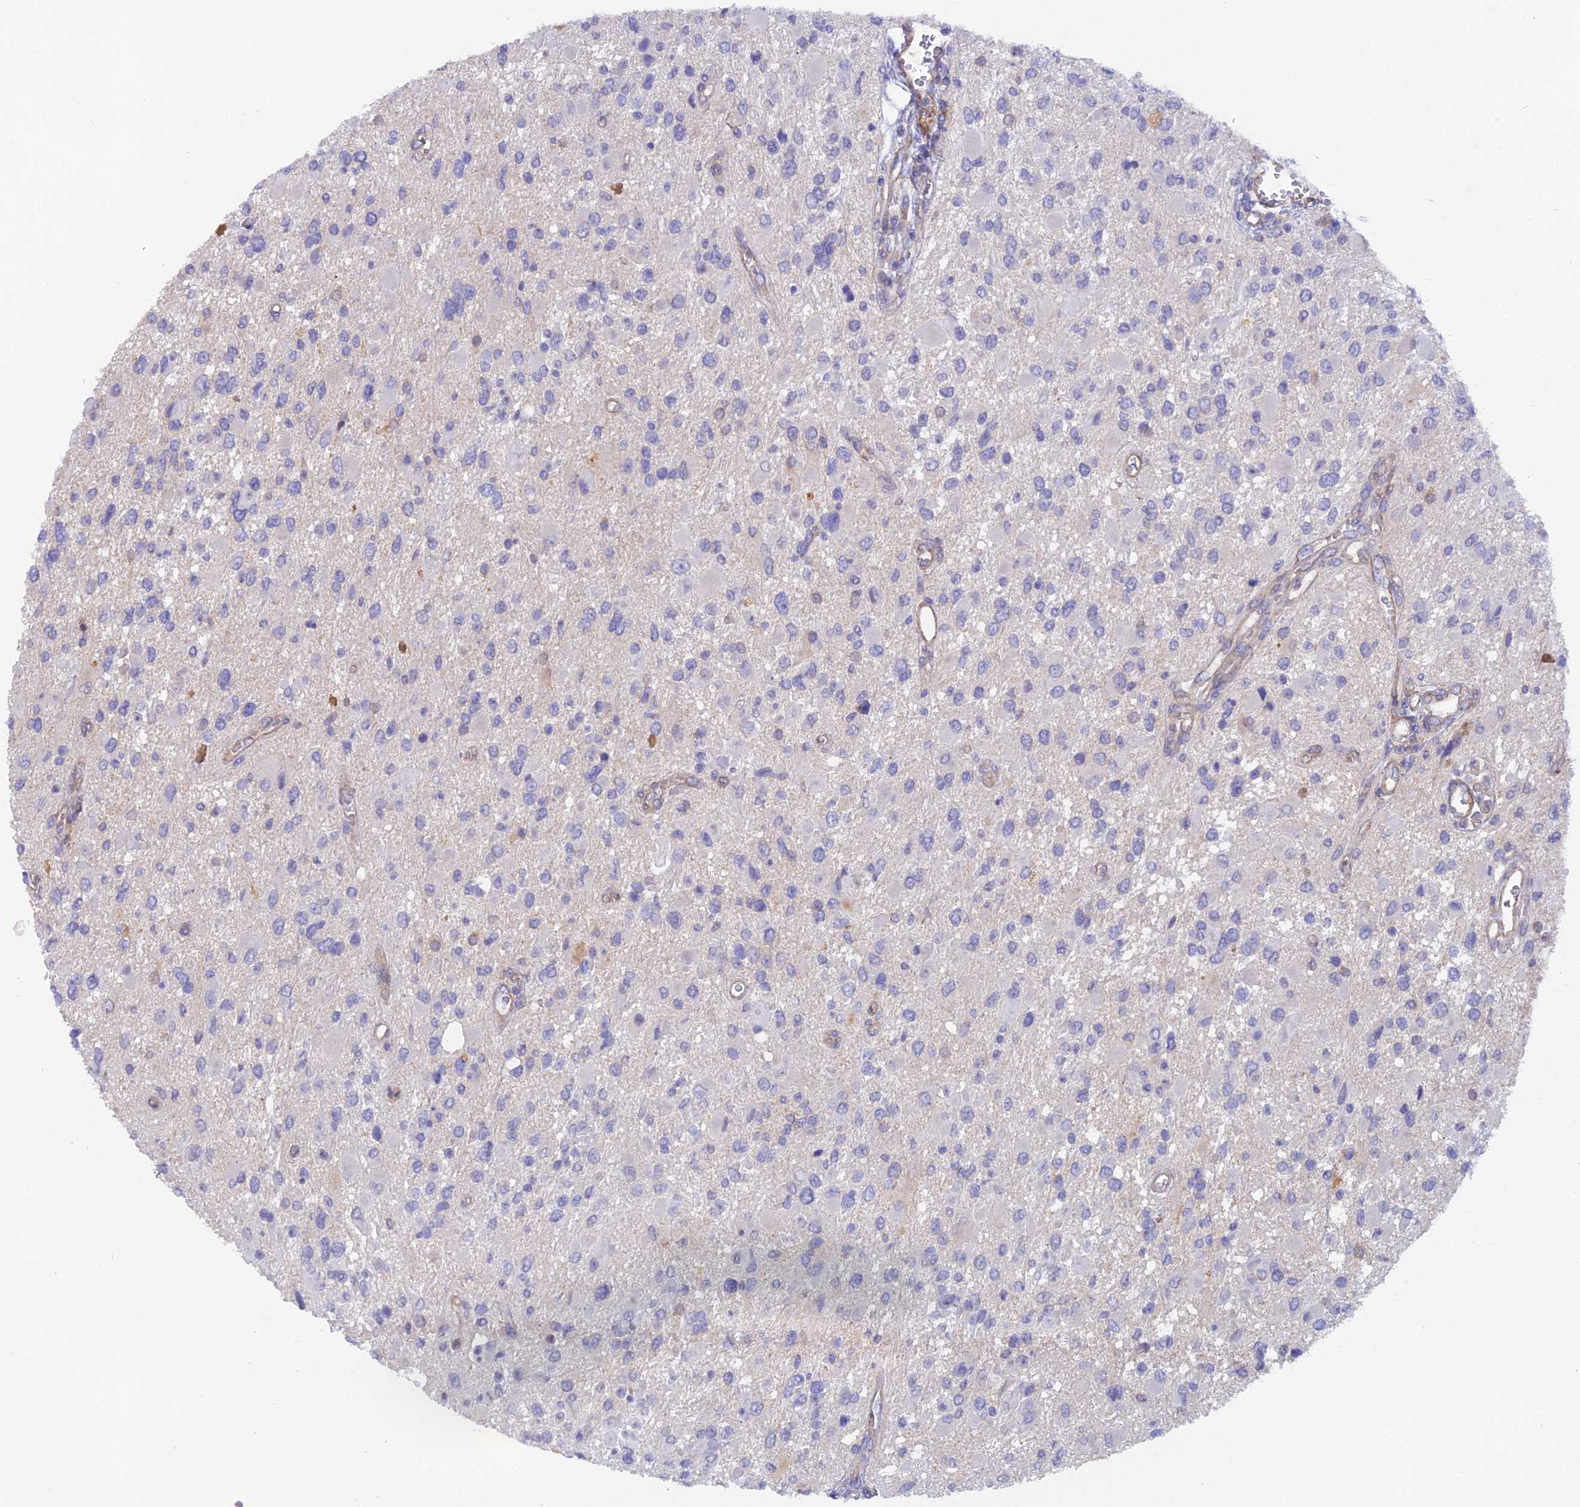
{"staining": {"intensity": "negative", "quantity": "none", "location": "none"}, "tissue": "glioma", "cell_type": "Tumor cells", "image_type": "cancer", "snomed": [{"axis": "morphology", "description": "Glioma, malignant, High grade"}, {"axis": "topography", "description": "Brain"}], "caption": "High magnification brightfield microscopy of glioma stained with DAB (brown) and counterstained with hematoxylin (blue): tumor cells show no significant positivity.", "gene": "FZR1", "patient": {"sex": "male", "age": 53}}